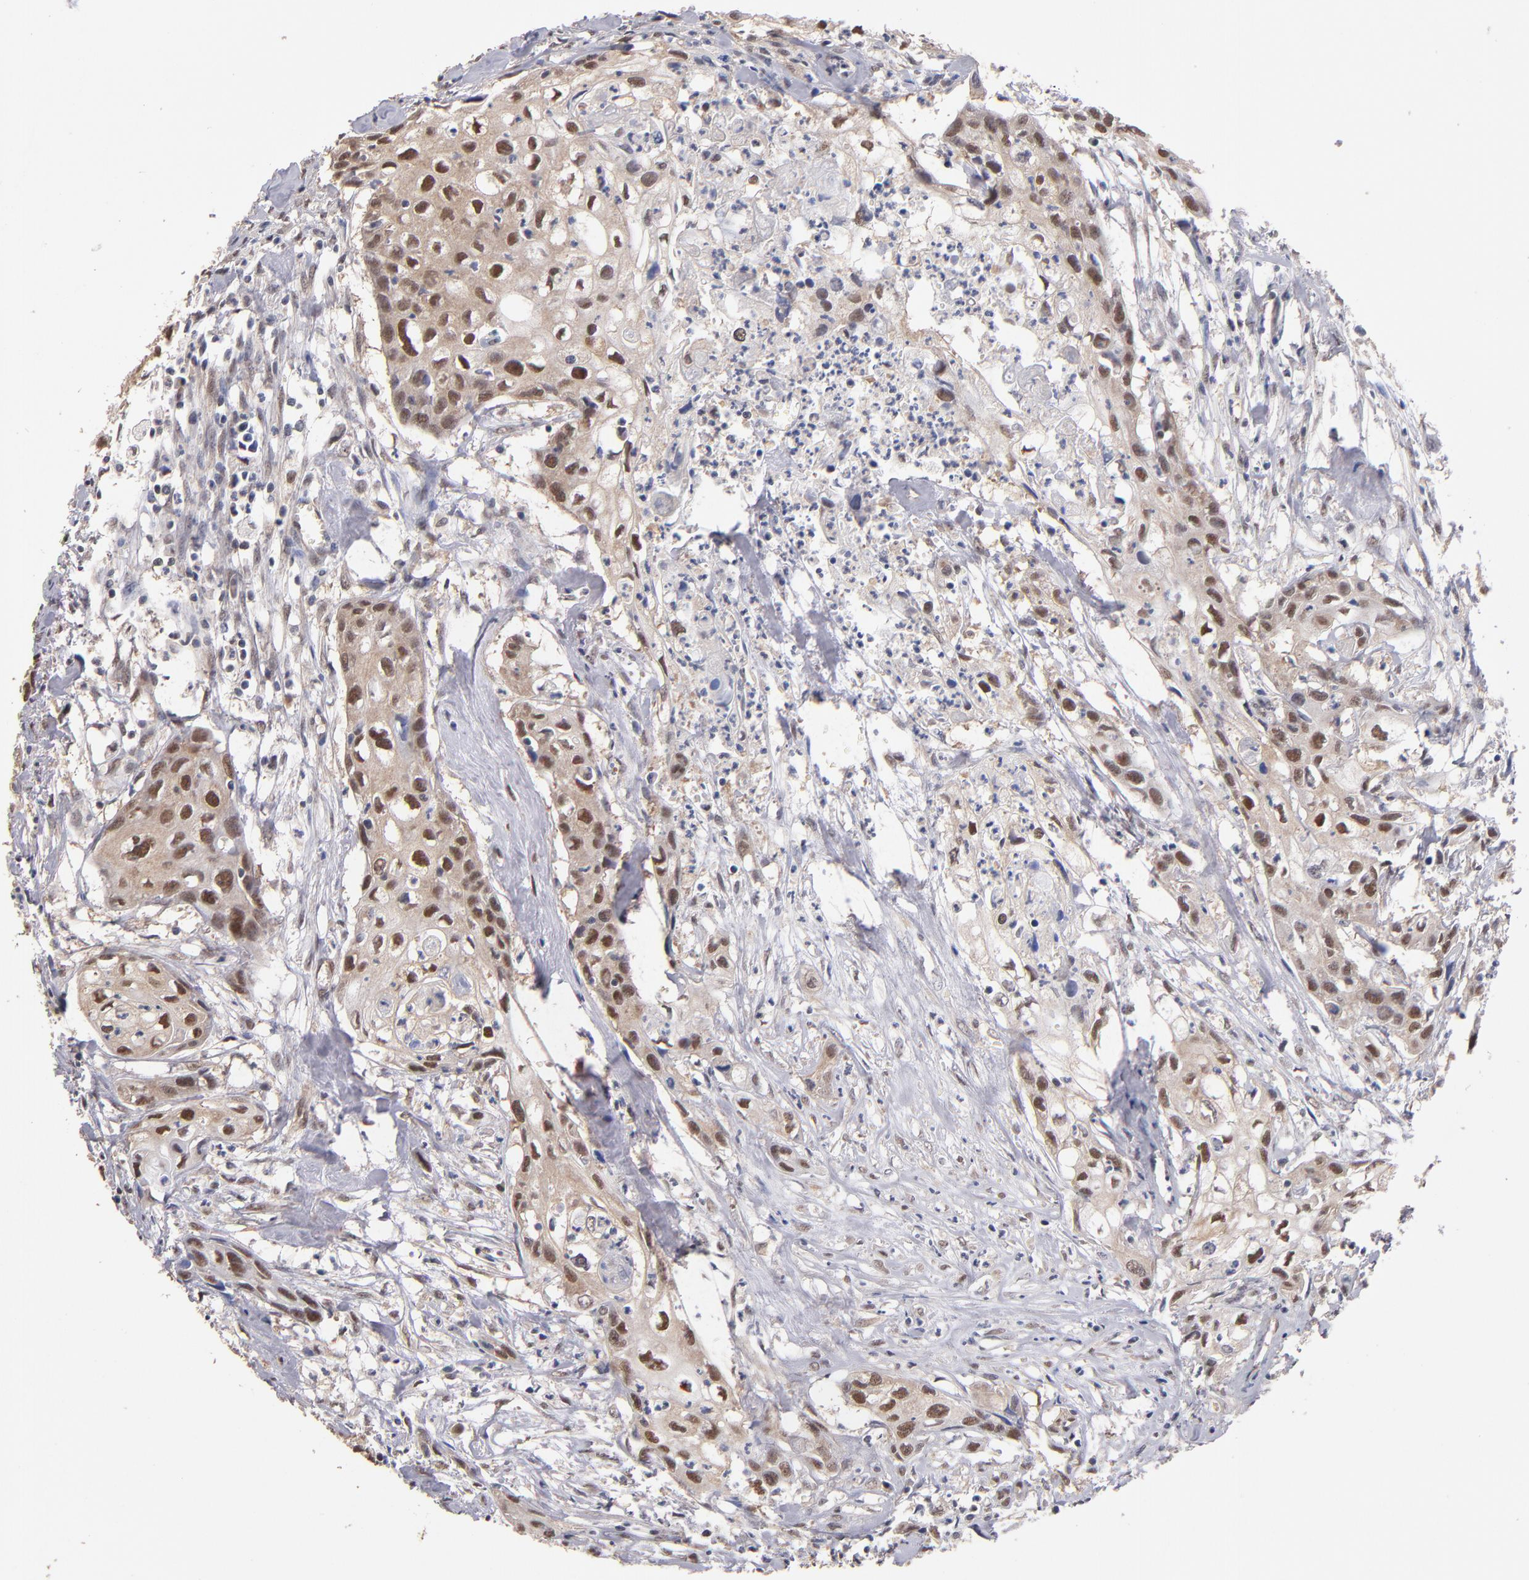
{"staining": {"intensity": "moderate", "quantity": ">75%", "location": "cytoplasmic/membranous,nuclear"}, "tissue": "urothelial cancer", "cell_type": "Tumor cells", "image_type": "cancer", "snomed": [{"axis": "morphology", "description": "Urothelial carcinoma, High grade"}, {"axis": "topography", "description": "Urinary bladder"}], "caption": "Human urothelial cancer stained with a brown dye displays moderate cytoplasmic/membranous and nuclear positive staining in about >75% of tumor cells.", "gene": "PSMD10", "patient": {"sex": "male", "age": 54}}